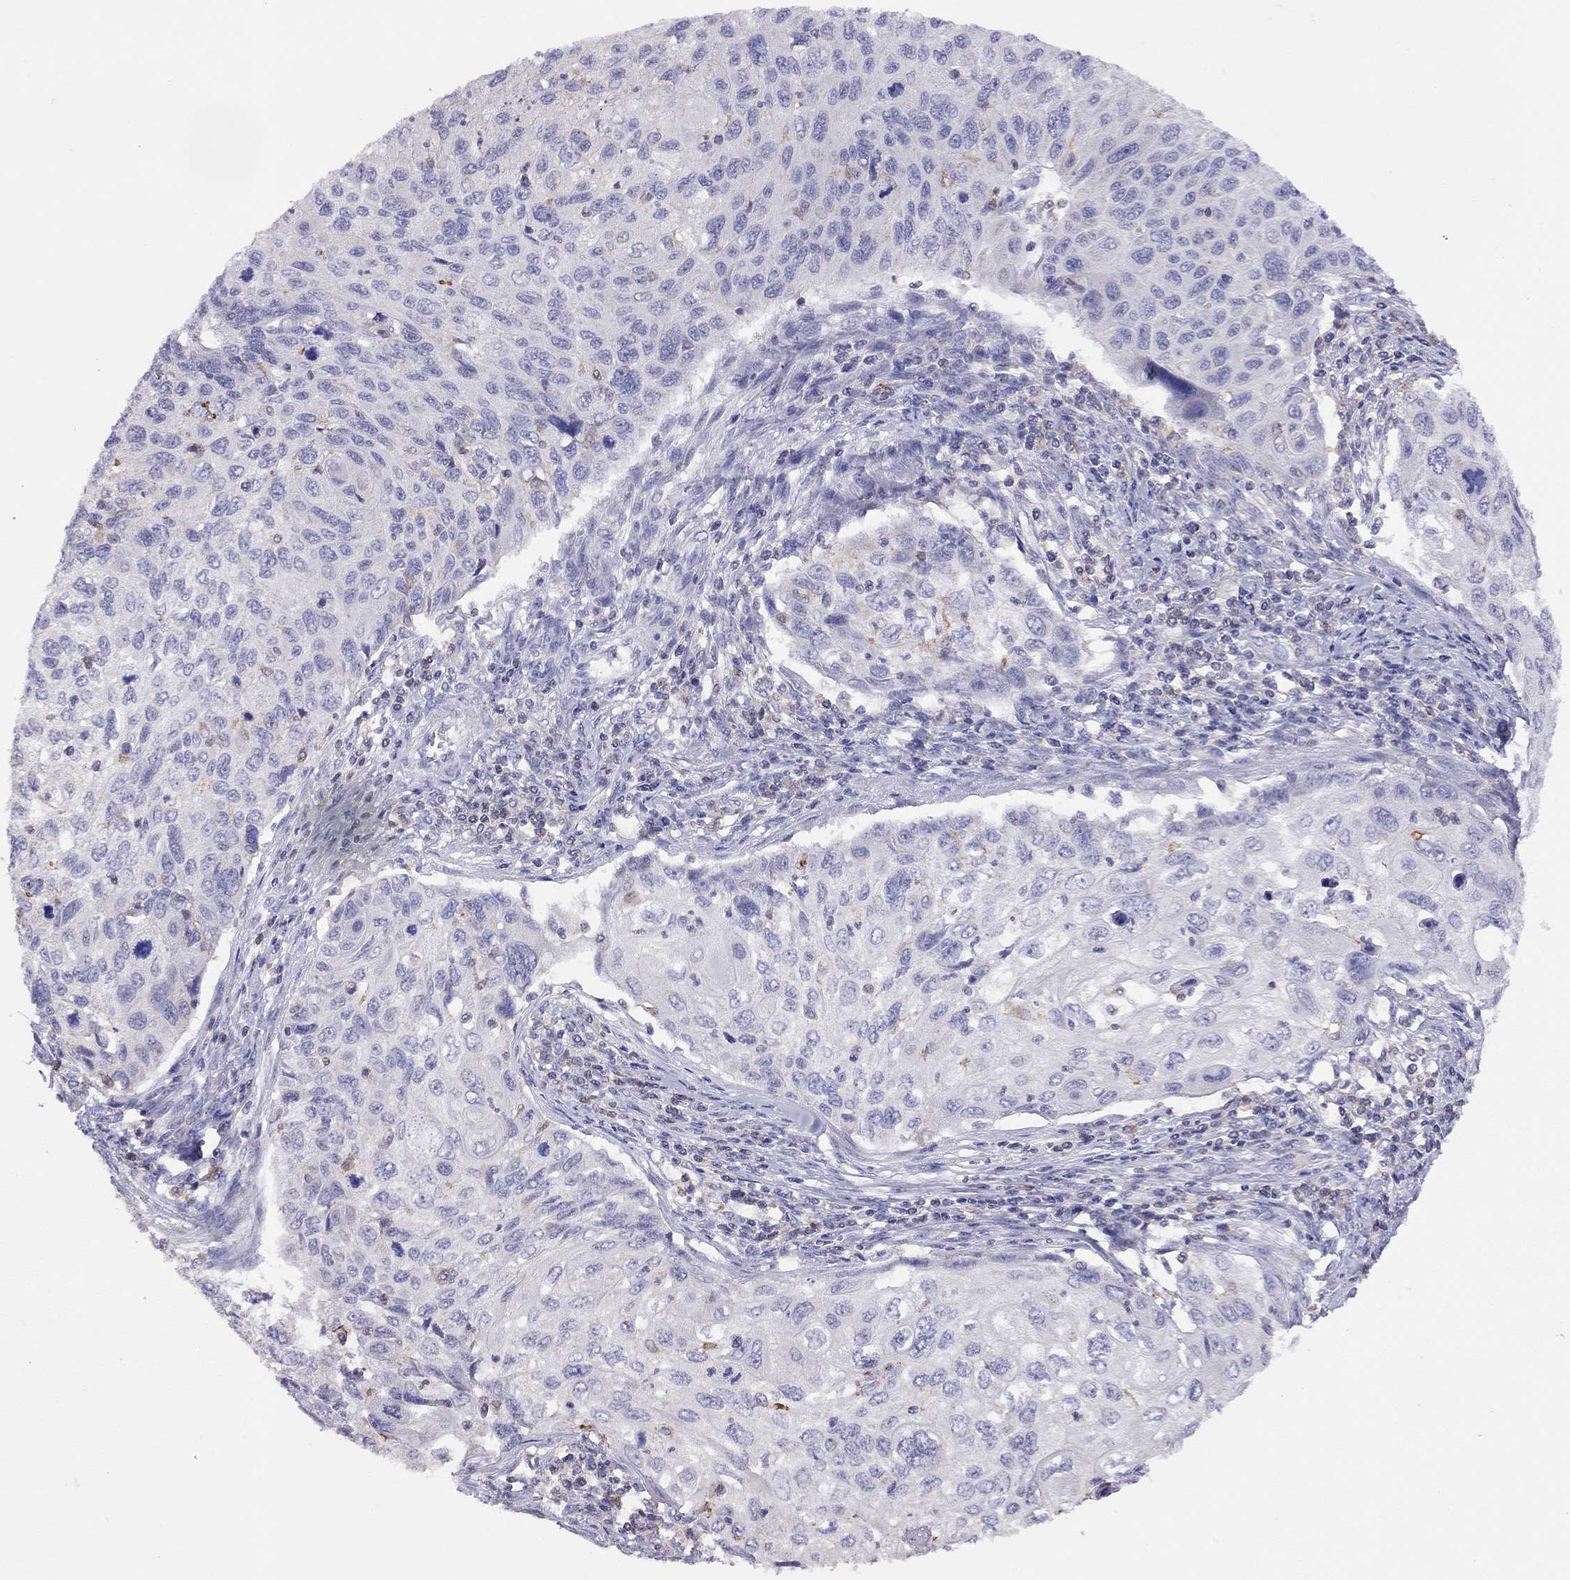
{"staining": {"intensity": "negative", "quantity": "none", "location": "none"}, "tissue": "cervical cancer", "cell_type": "Tumor cells", "image_type": "cancer", "snomed": [{"axis": "morphology", "description": "Squamous cell carcinoma, NOS"}, {"axis": "topography", "description": "Cervix"}], "caption": "This photomicrograph is of cervical squamous cell carcinoma stained with immunohistochemistry (IHC) to label a protein in brown with the nuclei are counter-stained blue. There is no expression in tumor cells.", "gene": "CITED1", "patient": {"sex": "female", "age": 70}}